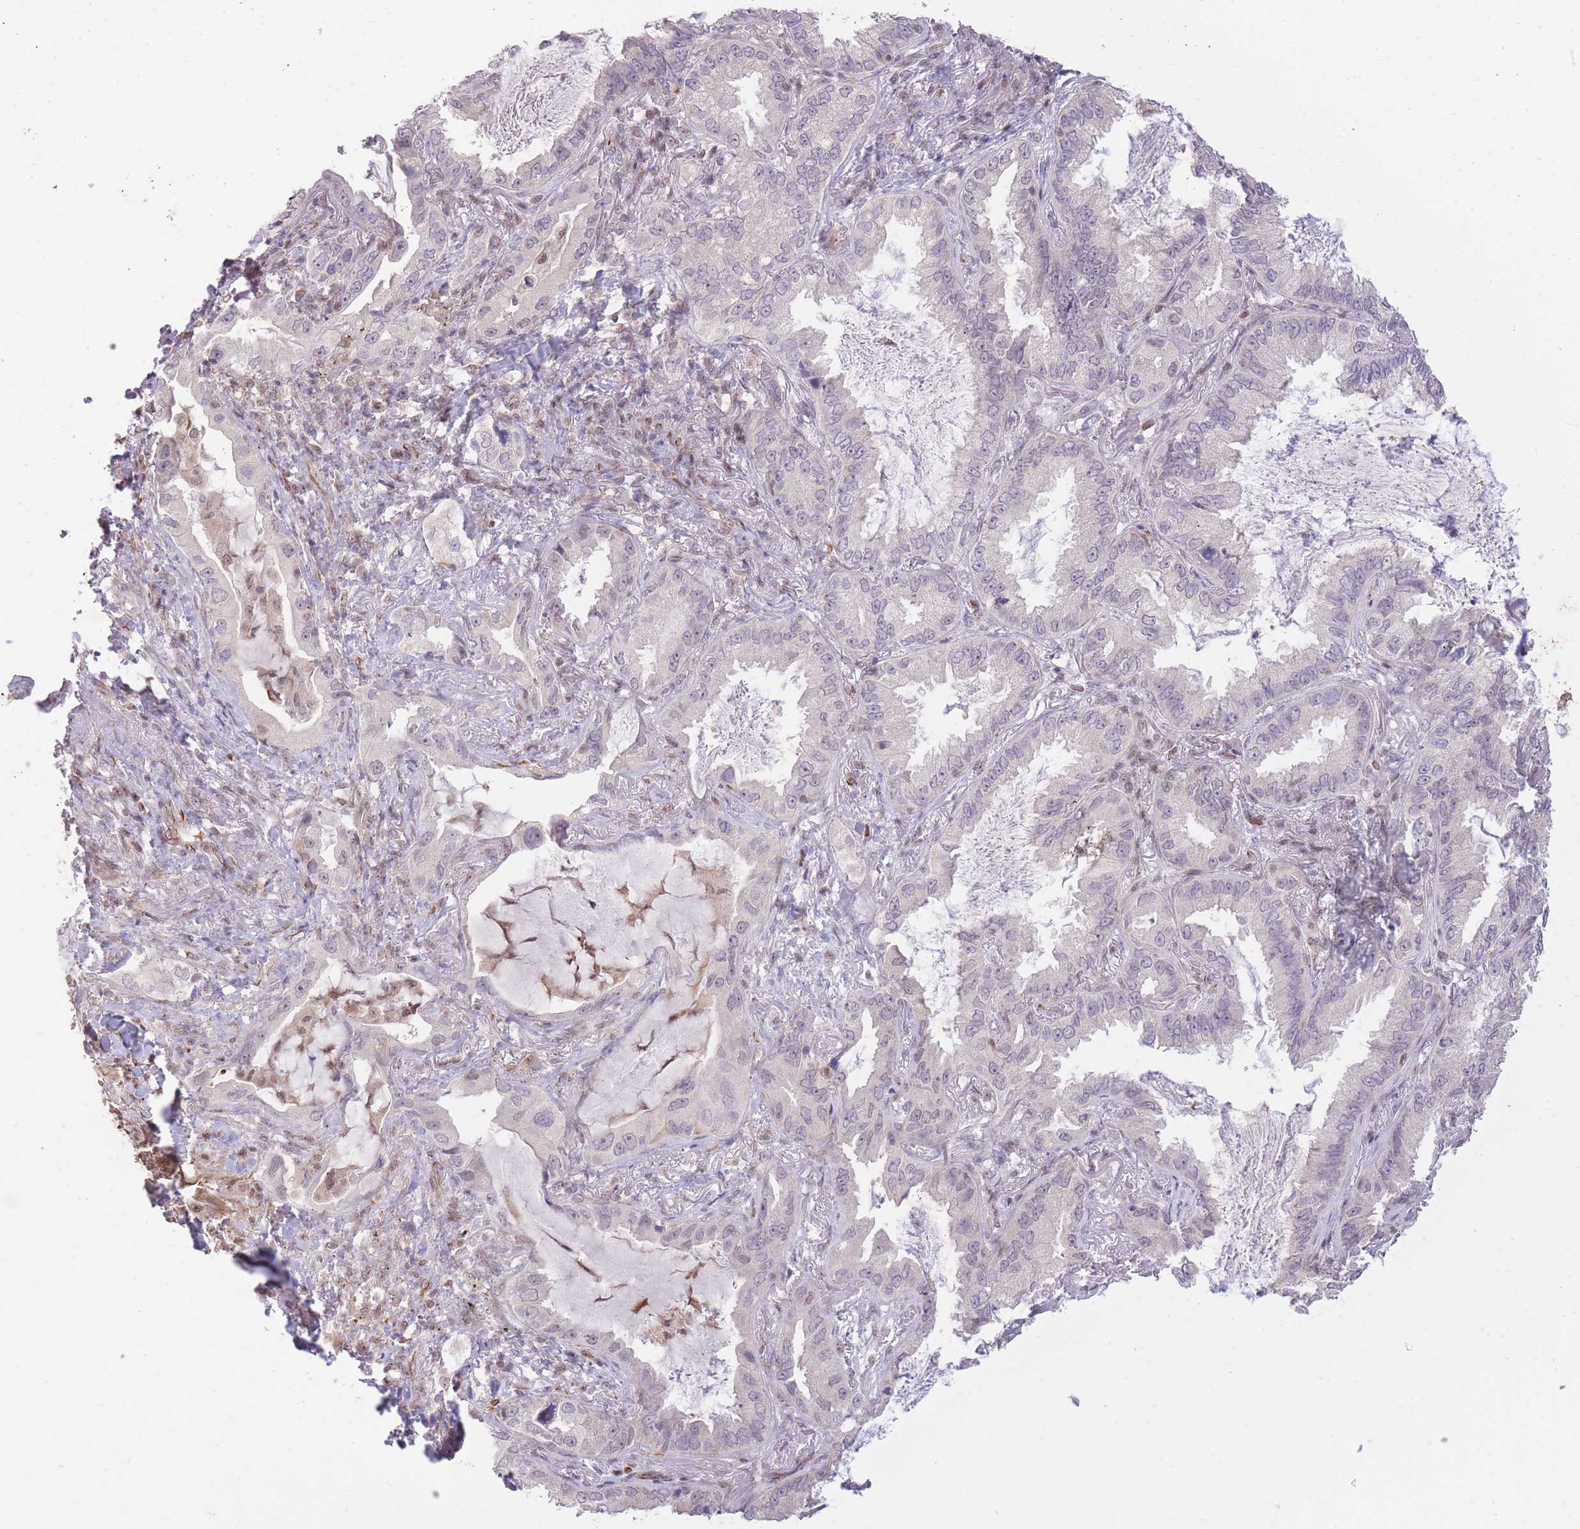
{"staining": {"intensity": "negative", "quantity": "none", "location": "none"}, "tissue": "lung cancer", "cell_type": "Tumor cells", "image_type": "cancer", "snomed": [{"axis": "morphology", "description": "Adenocarcinoma, NOS"}, {"axis": "topography", "description": "Lung"}], "caption": "DAB (3,3'-diaminobenzidine) immunohistochemical staining of human lung cancer demonstrates no significant staining in tumor cells.", "gene": "ELL", "patient": {"sex": "female", "age": 69}}